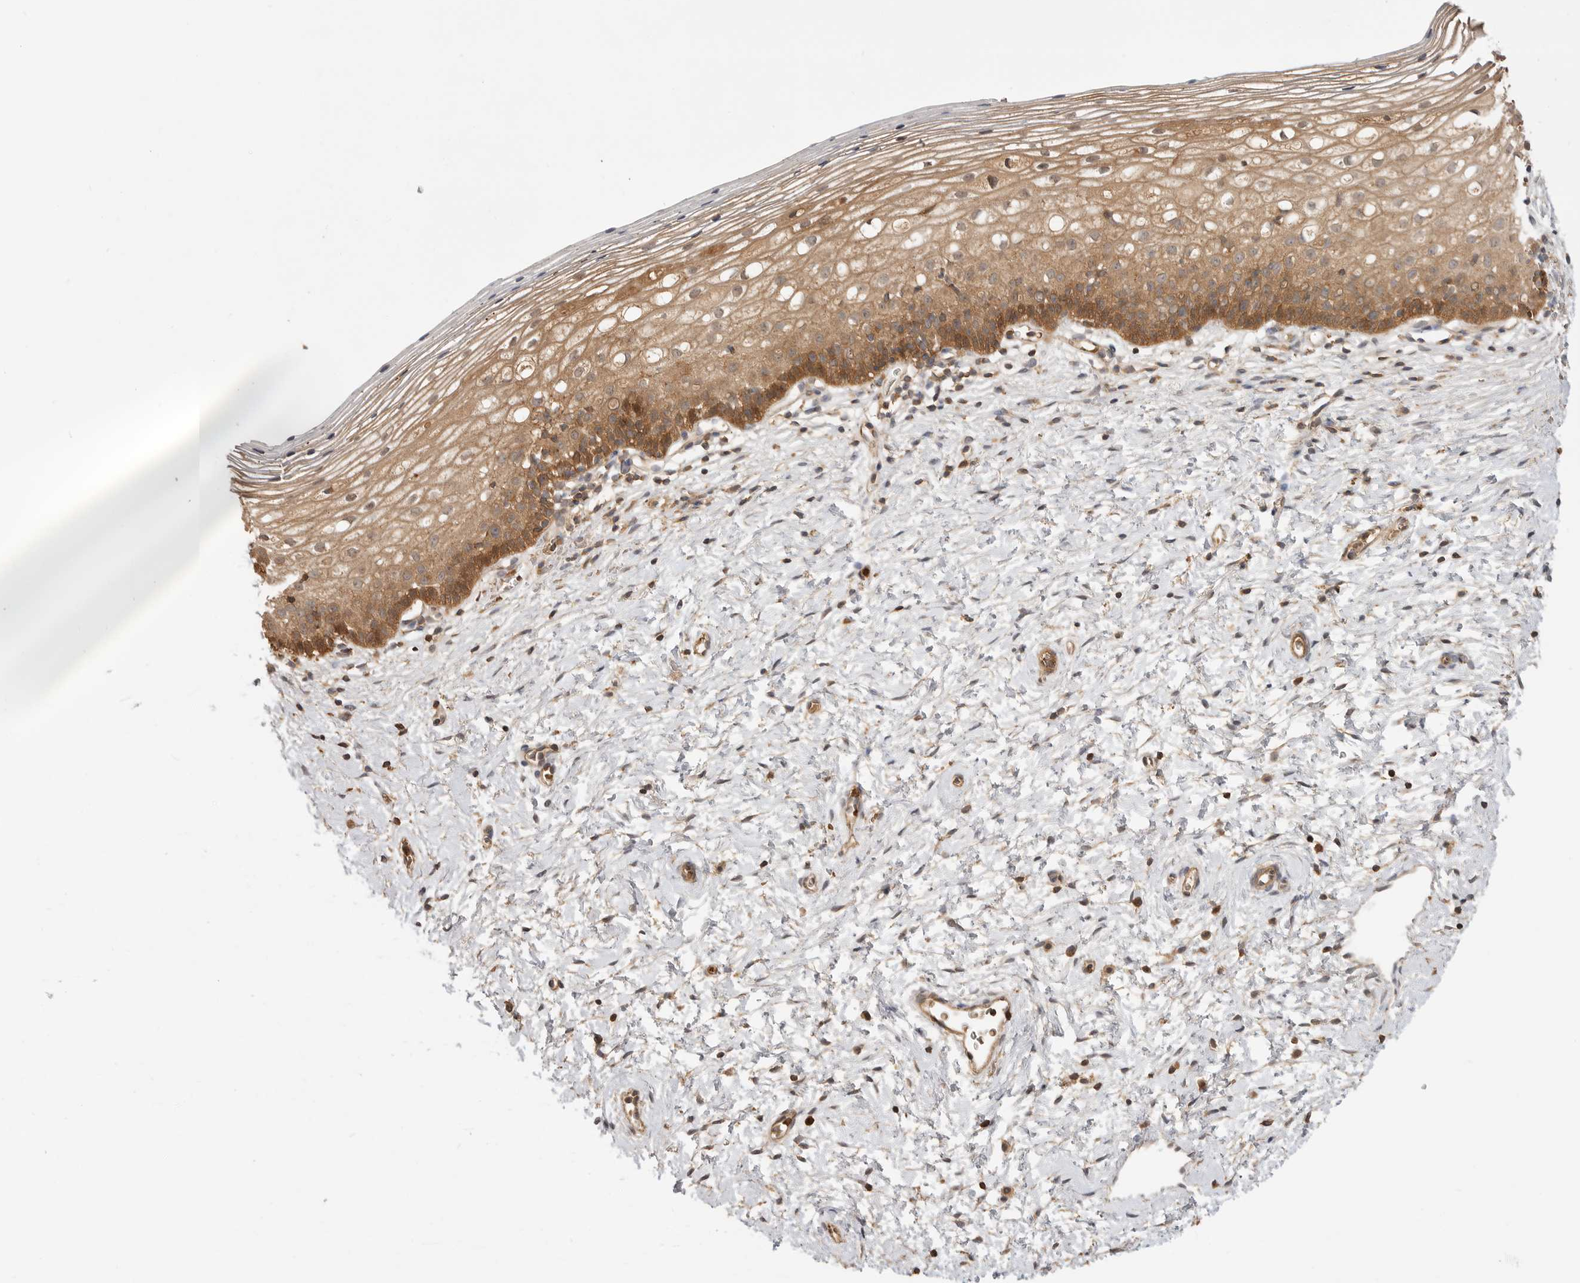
{"staining": {"intensity": "moderate", "quantity": ">75%", "location": "cytoplasmic/membranous"}, "tissue": "cervix", "cell_type": "Squamous epithelial cells", "image_type": "normal", "snomed": [{"axis": "morphology", "description": "Normal tissue, NOS"}, {"axis": "topography", "description": "Cervix"}], "caption": "IHC (DAB) staining of unremarkable cervix reveals moderate cytoplasmic/membranous protein positivity in approximately >75% of squamous epithelial cells.", "gene": "CLDN12", "patient": {"sex": "female", "age": 72}}